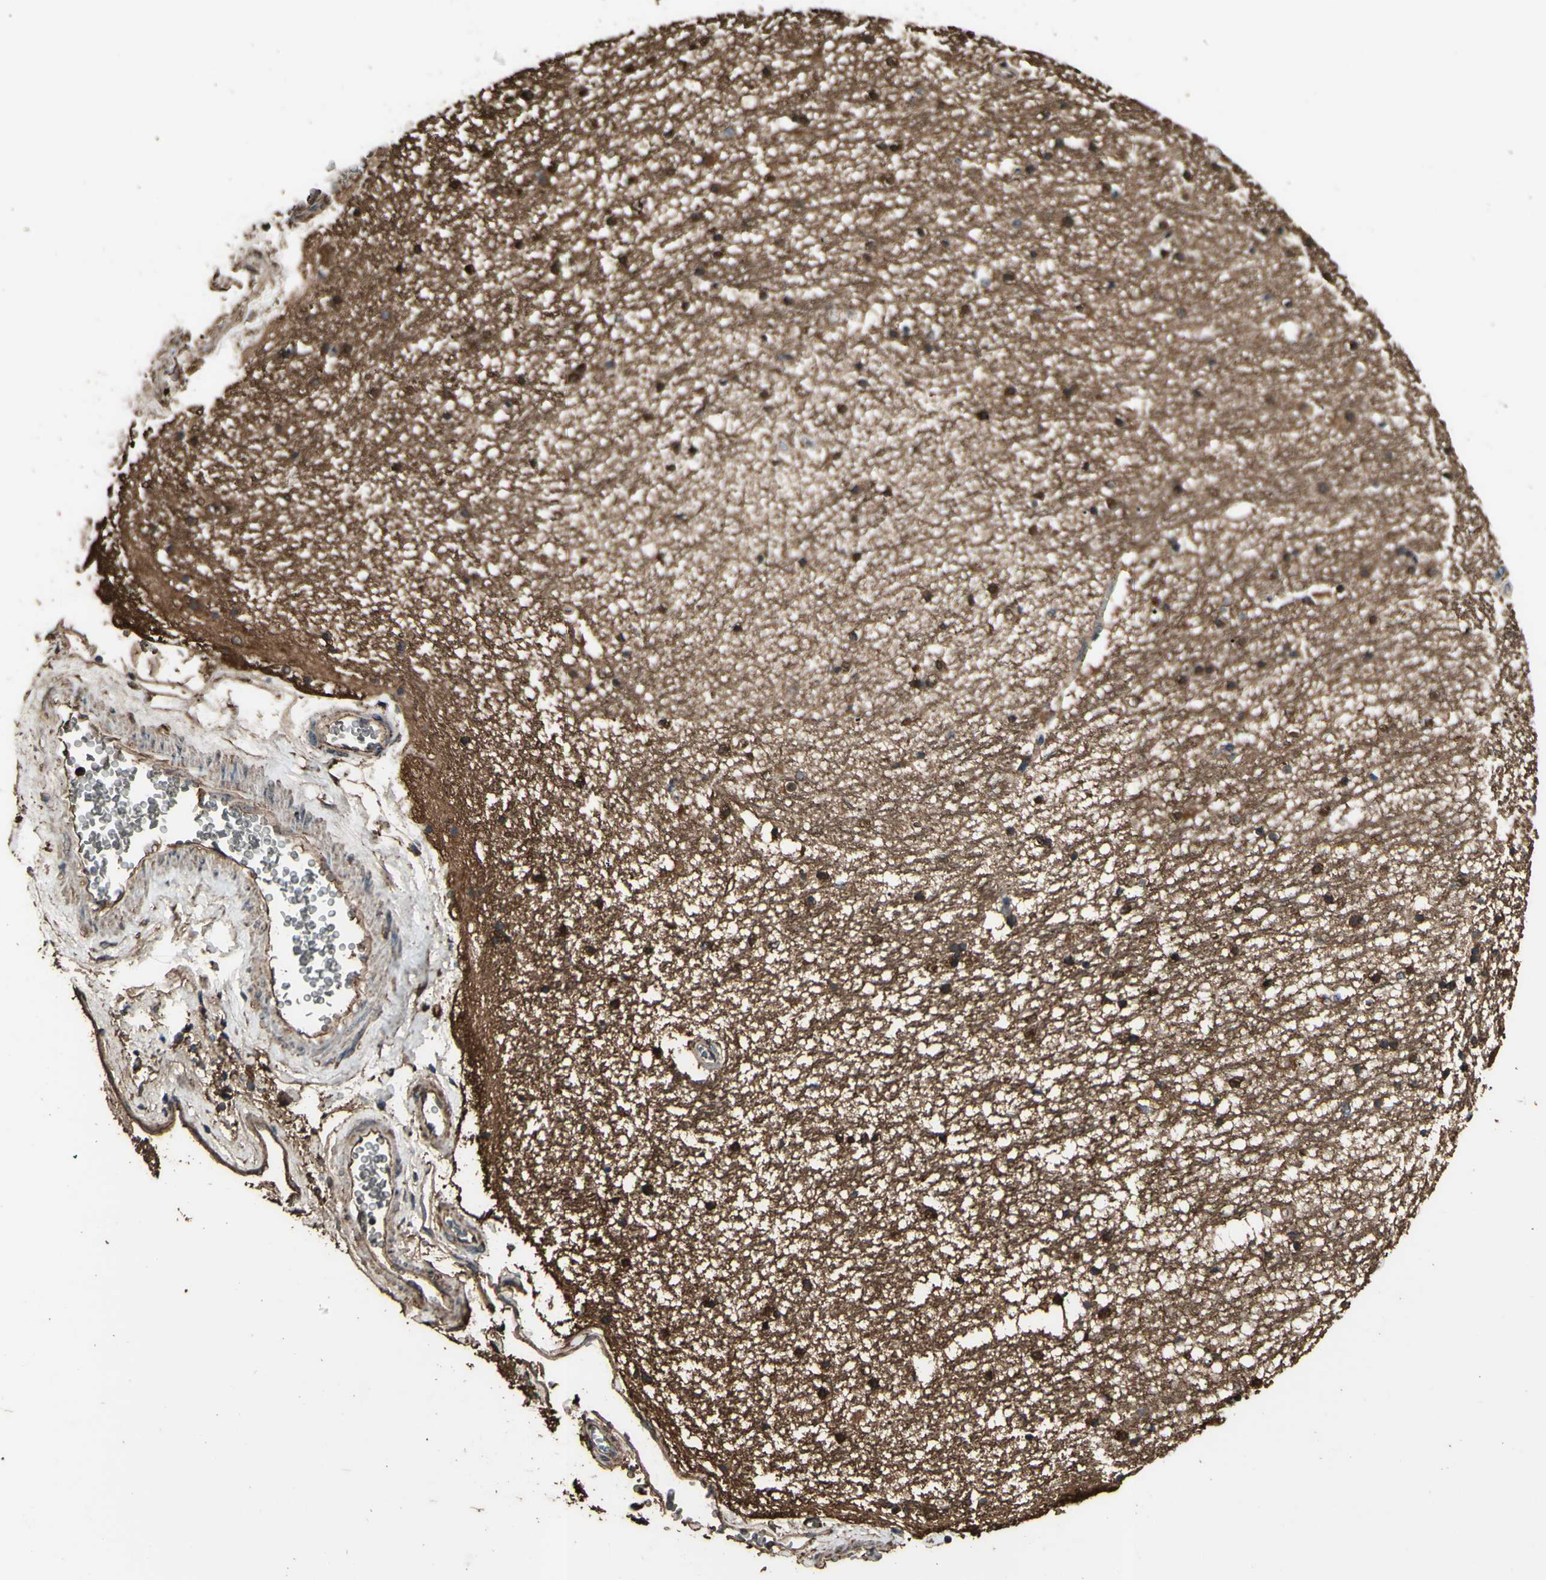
{"staining": {"intensity": "moderate", "quantity": "25%-75%", "location": "cytoplasmic/membranous"}, "tissue": "hippocampus", "cell_type": "Glial cells", "image_type": "normal", "snomed": [{"axis": "morphology", "description": "Normal tissue, NOS"}, {"axis": "topography", "description": "Hippocampus"}], "caption": "Brown immunohistochemical staining in normal hippocampus reveals moderate cytoplasmic/membranous expression in about 25%-75% of glial cells.", "gene": "TSPO", "patient": {"sex": "male", "age": 45}}